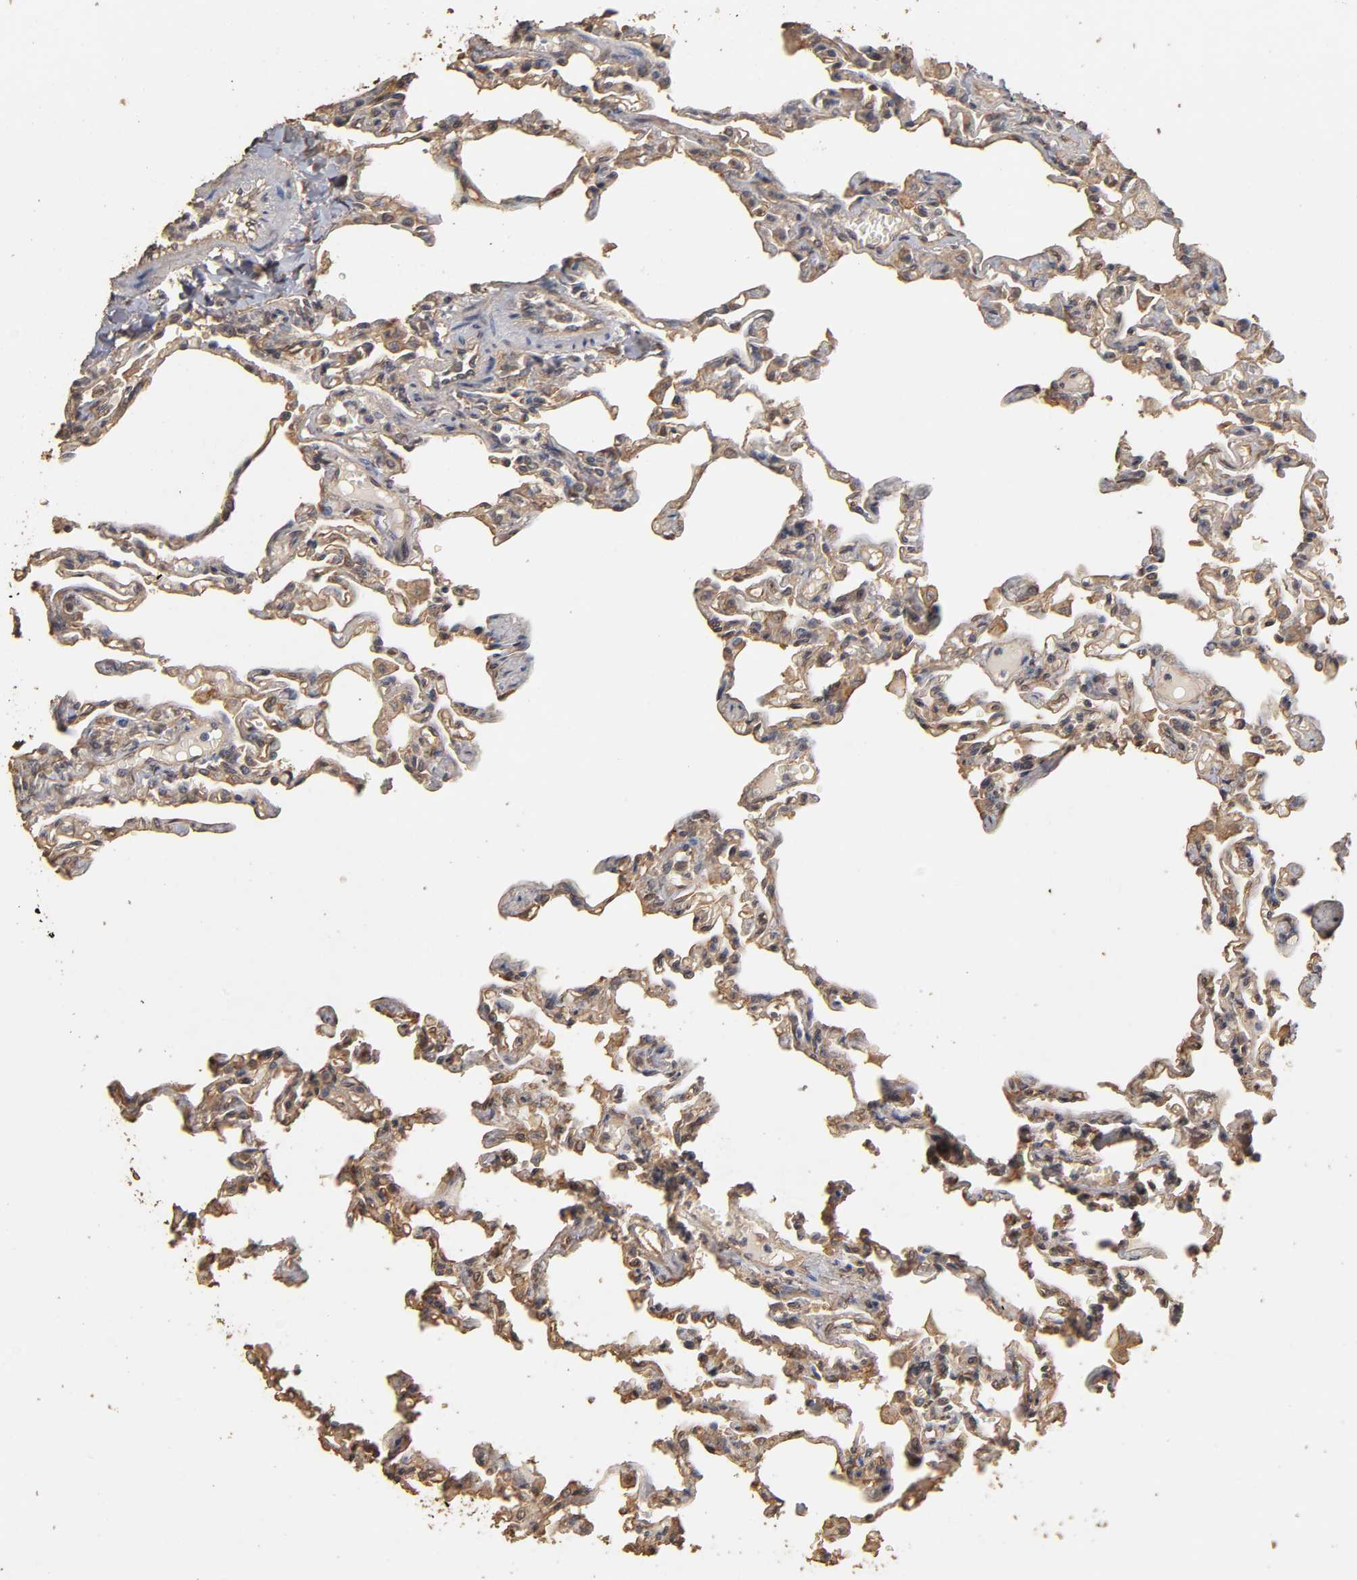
{"staining": {"intensity": "moderate", "quantity": ">75%", "location": "cytoplasmic/membranous"}, "tissue": "lung", "cell_type": "Alveolar cells", "image_type": "normal", "snomed": [{"axis": "morphology", "description": "Normal tissue, NOS"}, {"axis": "topography", "description": "Lung"}], "caption": "Brown immunohistochemical staining in unremarkable human lung displays moderate cytoplasmic/membranous positivity in about >75% of alveolar cells.", "gene": "VSIG4", "patient": {"sex": "male", "age": 21}}